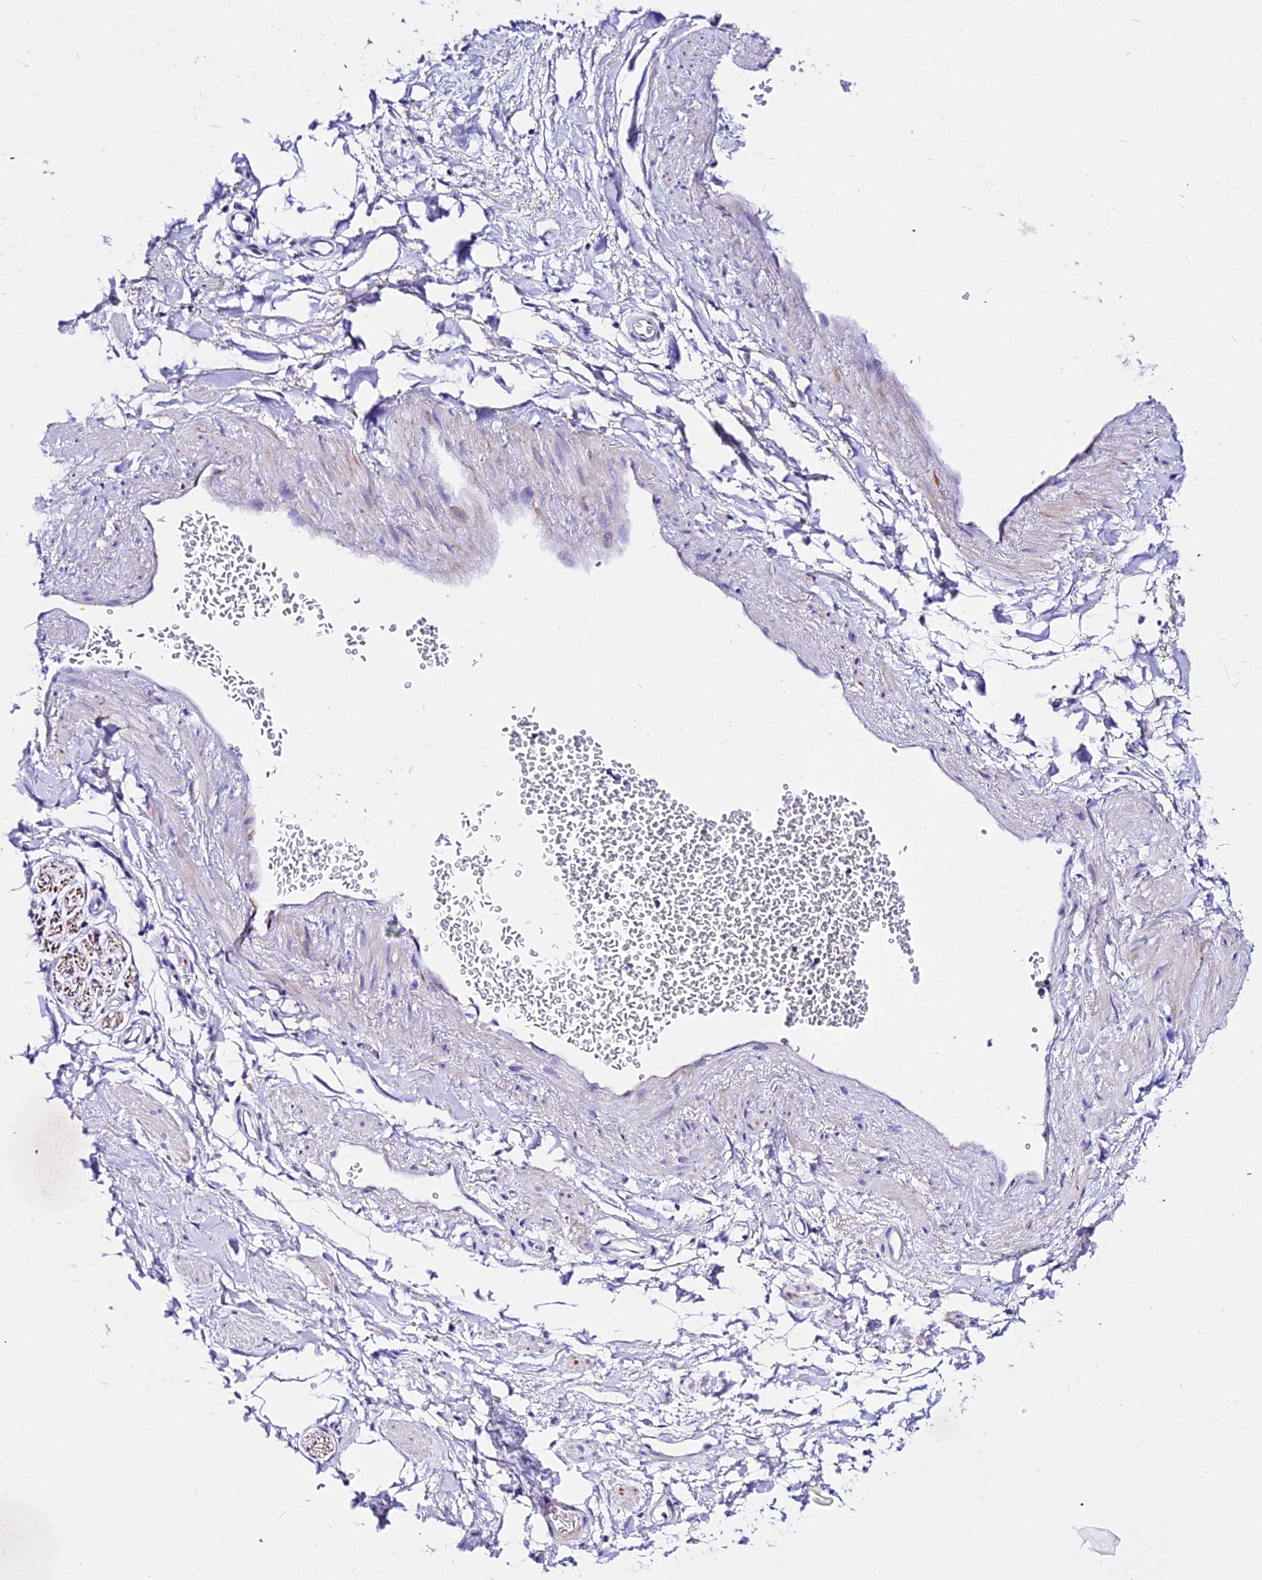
{"staining": {"intensity": "negative", "quantity": "none", "location": "none"}, "tissue": "adipose tissue", "cell_type": "Adipocytes", "image_type": "normal", "snomed": [{"axis": "morphology", "description": "Normal tissue, NOS"}, {"axis": "topography", "description": "Soft tissue"}, {"axis": "topography", "description": "Adipose tissue"}, {"axis": "topography", "description": "Vascular tissue"}, {"axis": "topography", "description": "Peripheral nerve tissue"}], "caption": "DAB immunohistochemical staining of normal adipose tissue shows no significant staining in adipocytes. The staining is performed using DAB (3,3'-diaminobenzidine) brown chromogen with nuclei counter-stained in using hematoxylin.", "gene": "DEFB106A", "patient": {"sex": "male", "age": 74}}